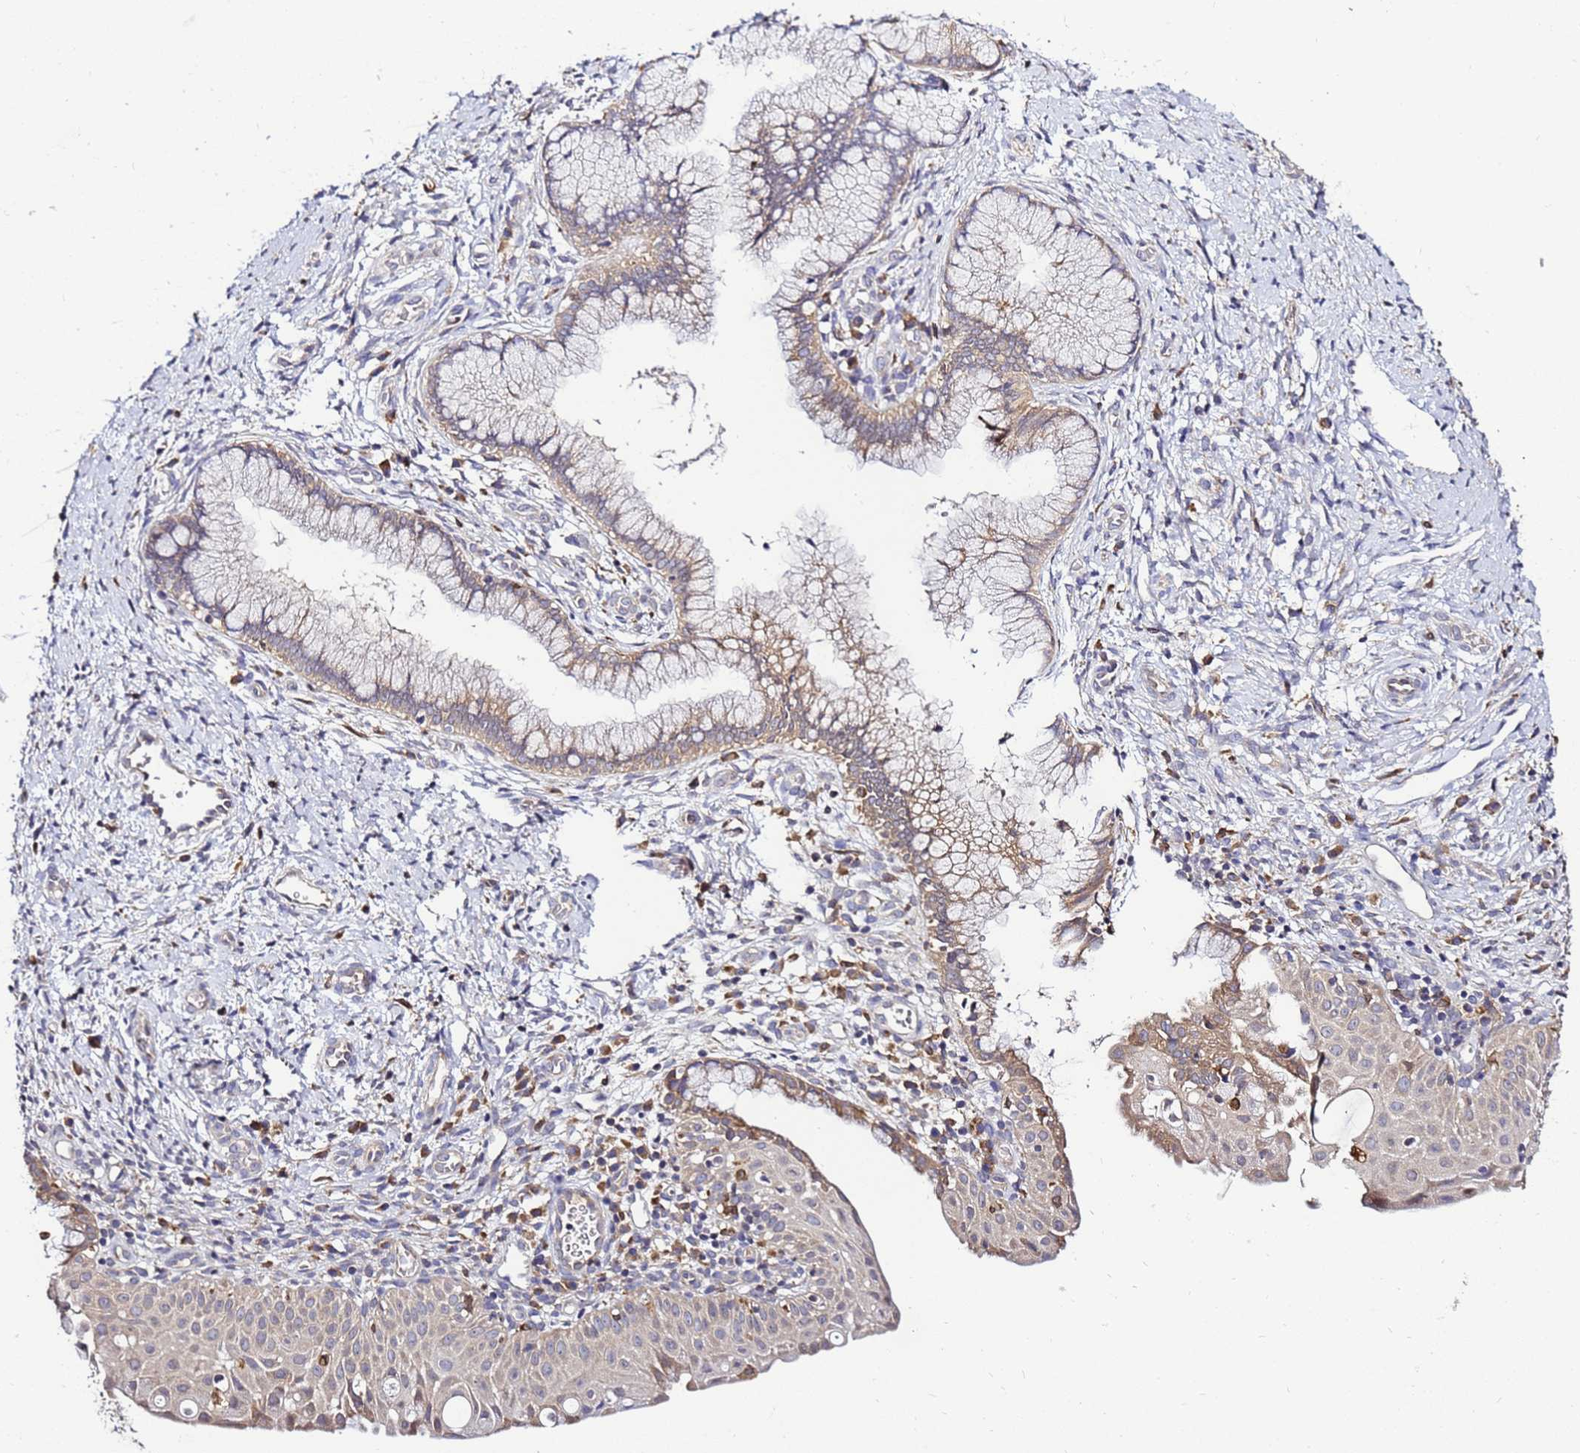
{"staining": {"intensity": "weak", "quantity": "25%-75%", "location": "cytoplasmic/membranous"}, "tissue": "cervix", "cell_type": "Glandular cells", "image_type": "normal", "snomed": [{"axis": "morphology", "description": "Normal tissue, NOS"}, {"axis": "topography", "description": "Cervix"}], "caption": "The image demonstrates staining of benign cervix, revealing weak cytoplasmic/membranous protein positivity (brown color) within glandular cells. Using DAB (brown) and hematoxylin (blue) stains, captured at high magnification using brightfield microscopy.", "gene": "ADPGK", "patient": {"sex": "female", "age": 36}}